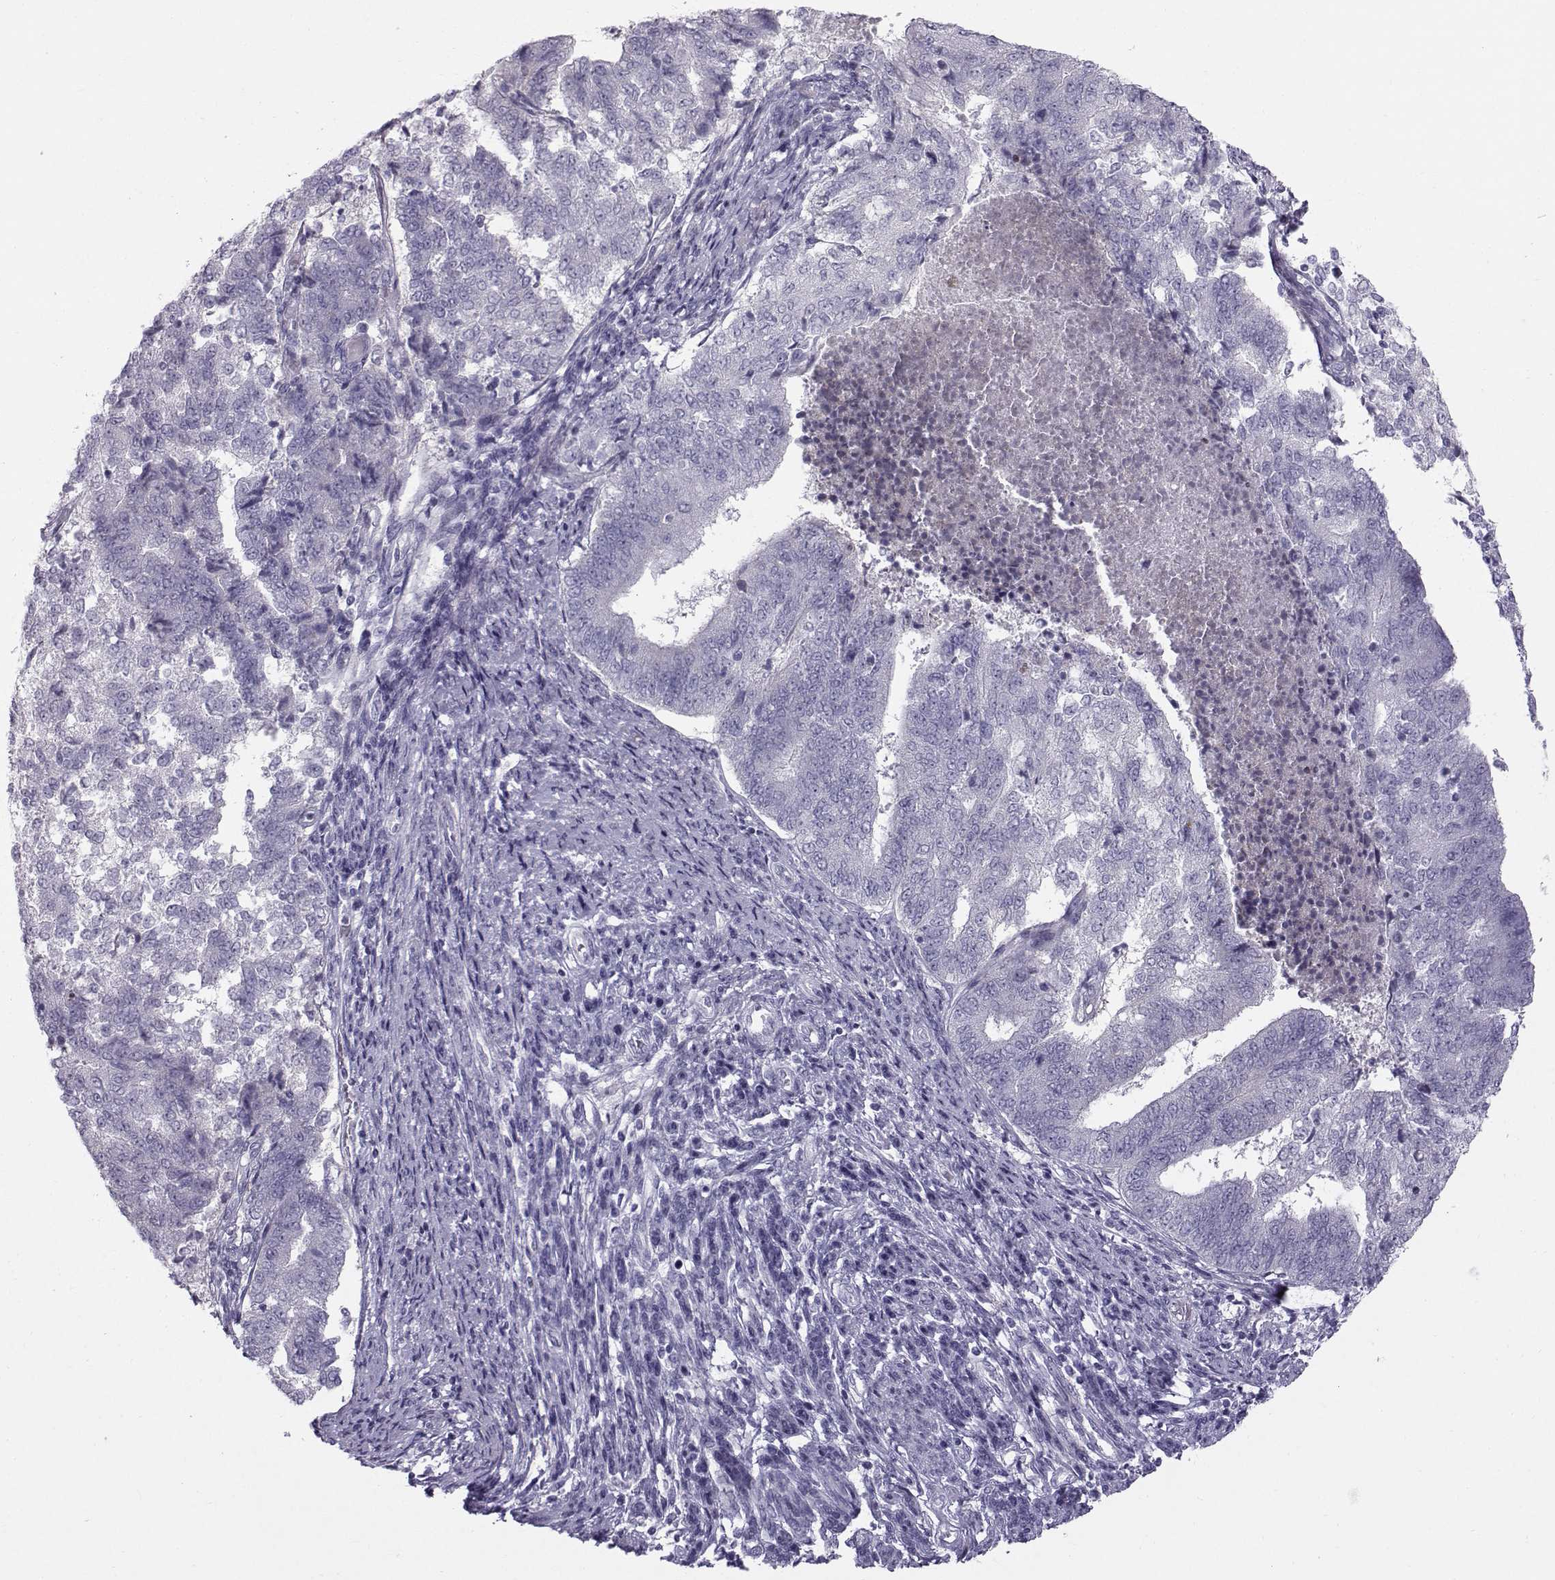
{"staining": {"intensity": "negative", "quantity": "none", "location": "none"}, "tissue": "endometrial cancer", "cell_type": "Tumor cells", "image_type": "cancer", "snomed": [{"axis": "morphology", "description": "Adenocarcinoma, NOS"}, {"axis": "topography", "description": "Endometrium"}], "caption": "A high-resolution image shows immunohistochemistry (IHC) staining of endometrial cancer, which reveals no significant positivity in tumor cells.", "gene": "DMRT3", "patient": {"sex": "female", "age": 65}}